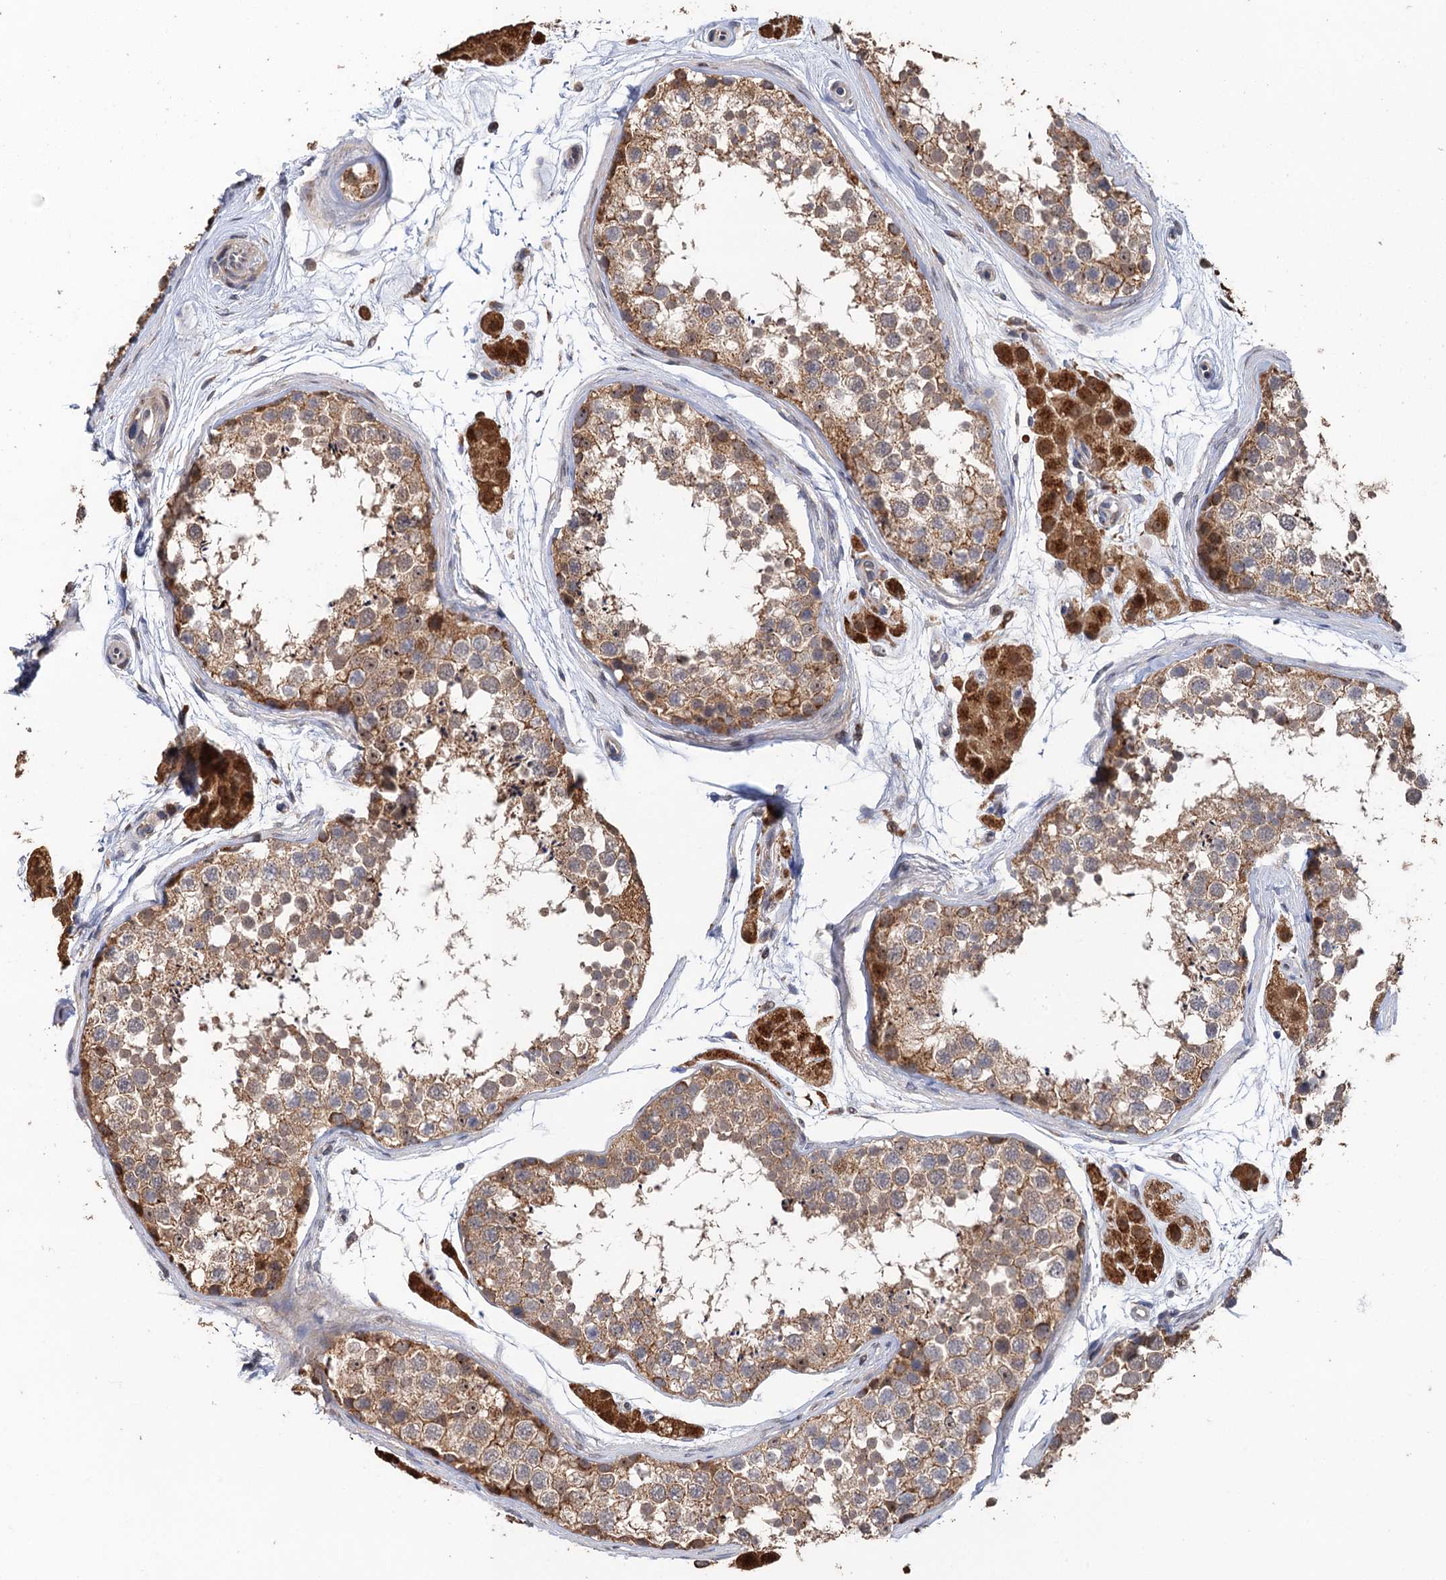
{"staining": {"intensity": "moderate", "quantity": ">75%", "location": "cytoplasmic/membranous"}, "tissue": "testis", "cell_type": "Cells in seminiferous ducts", "image_type": "normal", "snomed": [{"axis": "morphology", "description": "Normal tissue, NOS"}, {"axis": "topography", "description": "Testis"}], "caption": "Testis stained with DAB immunohistochemistry shows medium levels of moderate cytoplasmic/membranous positivity in approximately >75% of cells in seminiferous ducts. The protein of interest is shown in brown color, while the nuclei are stained blue.", "gene": "BMERB1", "patient": {"sex": "male", "age": 56}}